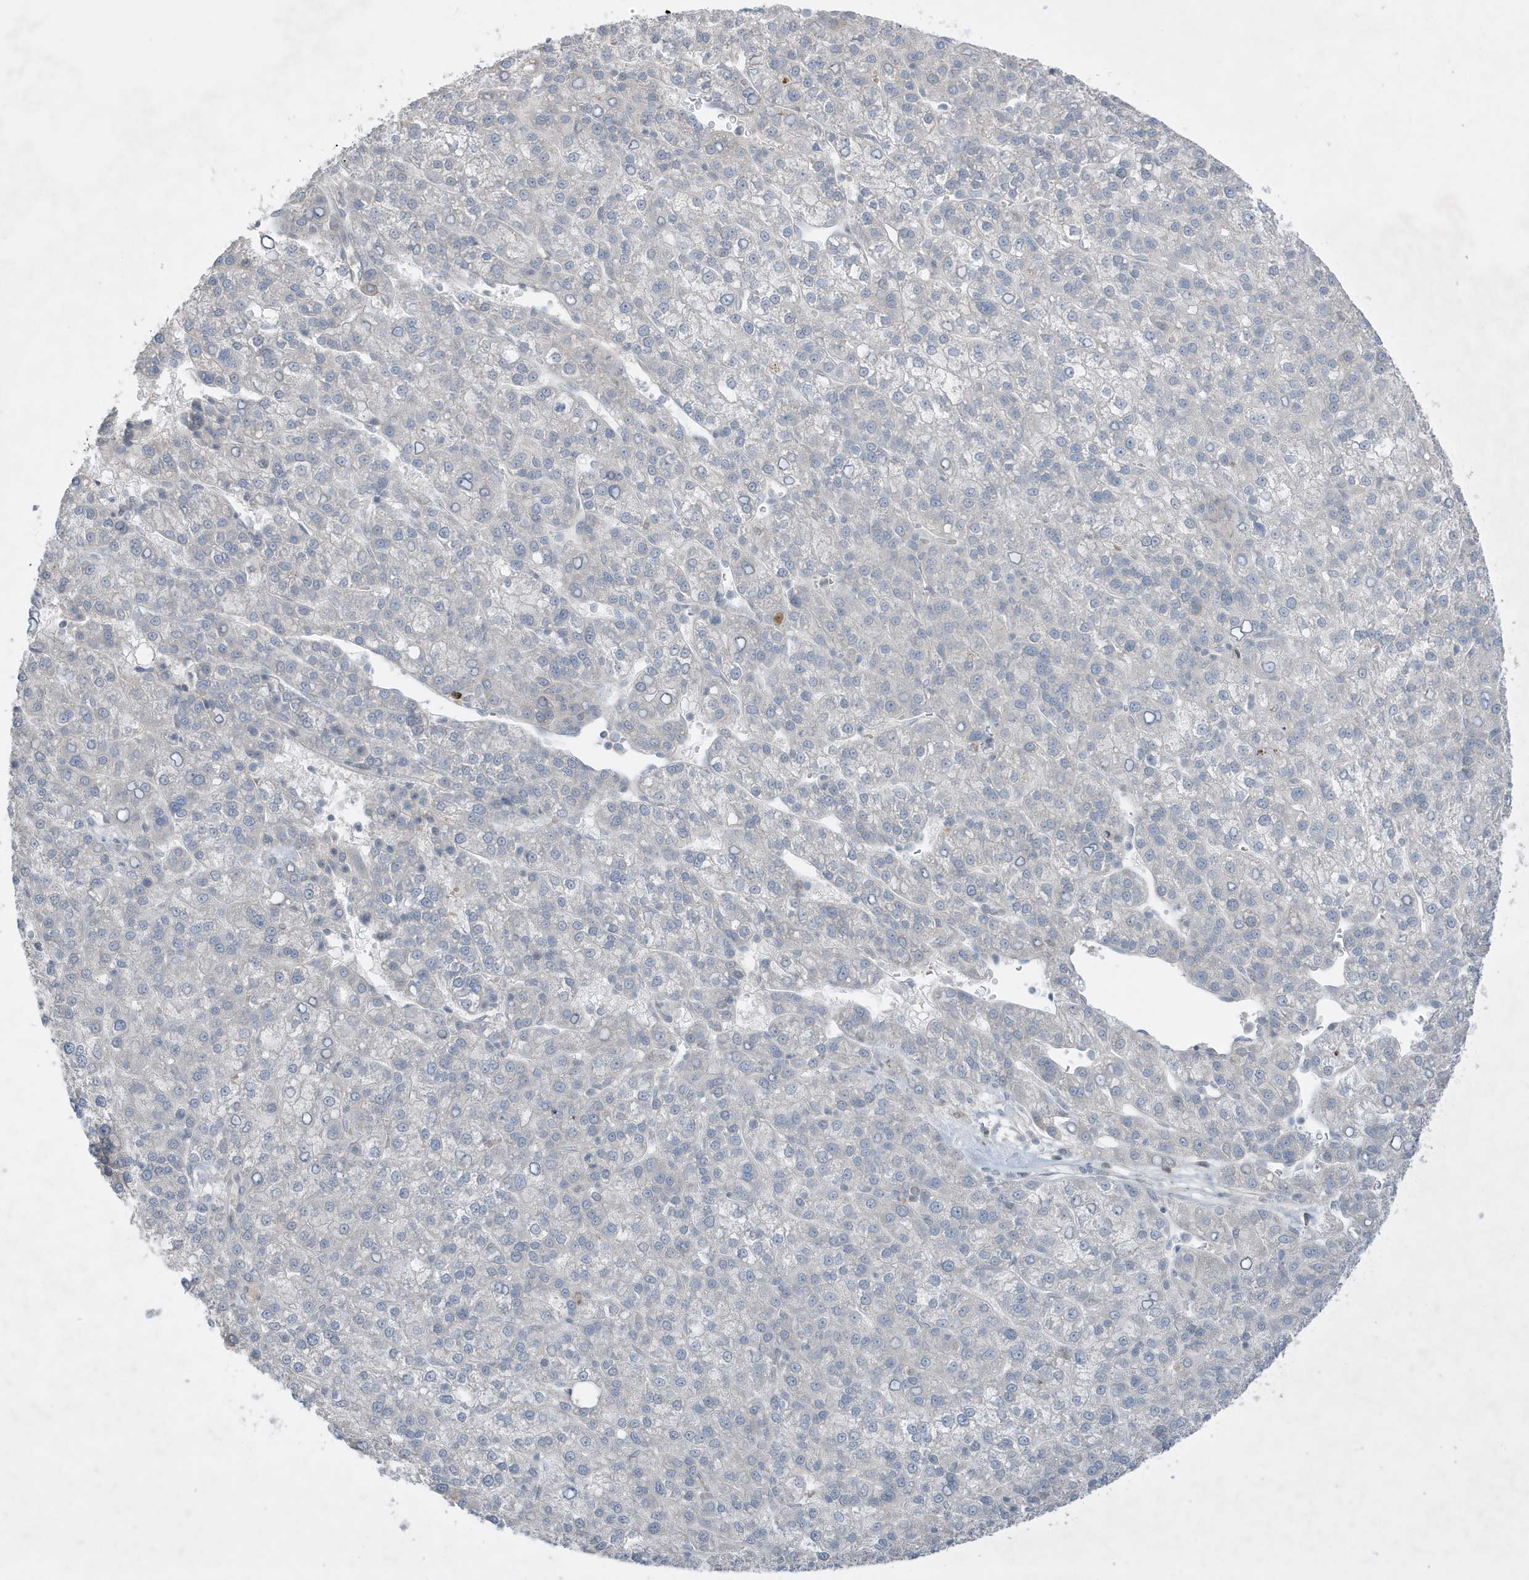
{"staining": {"intensity": "negative", "quantity": "none", "location": "none"}, "tissue": "liver cancer", "cell_type": "Tumor cells", "image_type": "cancer", "snomed": [{"axis": "morphology", "description": "Carcinoma, Hepatocellular, NOS"}, {"axis": "topography", "description": "Liver"}], "caption": "Human hepatocellular carcinoma (liver) stained for a protein using immunohistochemistry (IHC) demonstrates no staining in tumor cells.", "gene": "FNDC1", "patient": {"sex": "female", "age": 58}}